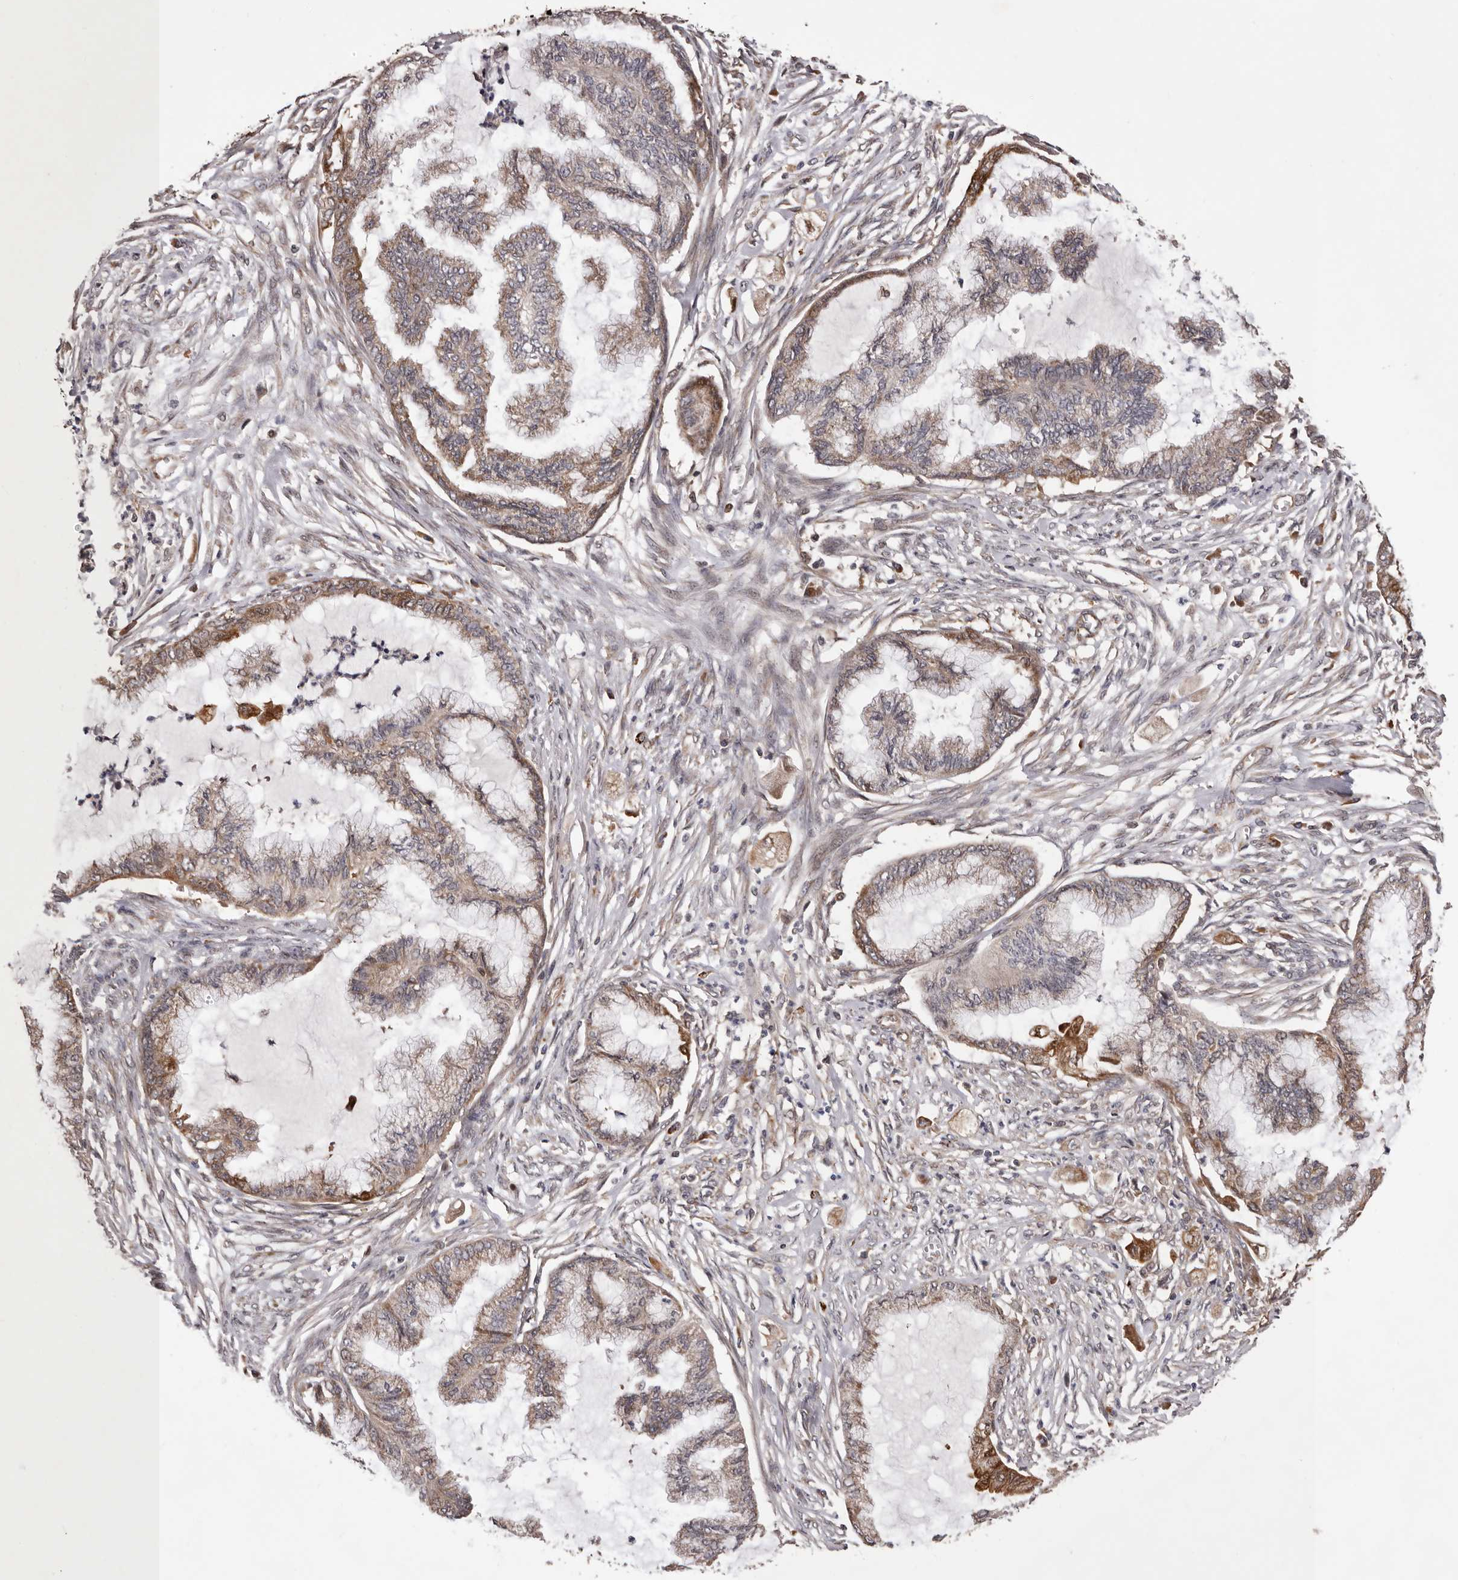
{"staining": {"intensity": "moderate", "quantity": ">75%", "location": "cytoplasmic/membranous"}, "tissue": "endometrial cancer", "cell_type": "Tumor cells", "image_type": "cancer", "snomed": [{"axis": "morphology", "description": "Adenocarcinoma, NOS"}, {"axis": "topography", "description": "Endometrium"}], "caption": "A brown stain highlights moderate cytoplasmic/membranous staining of a protein in adenocarcinoma (endometrial) tumor cells.", "gene": "GADD45B", "patient": {"sex": "female", "age": 86}}